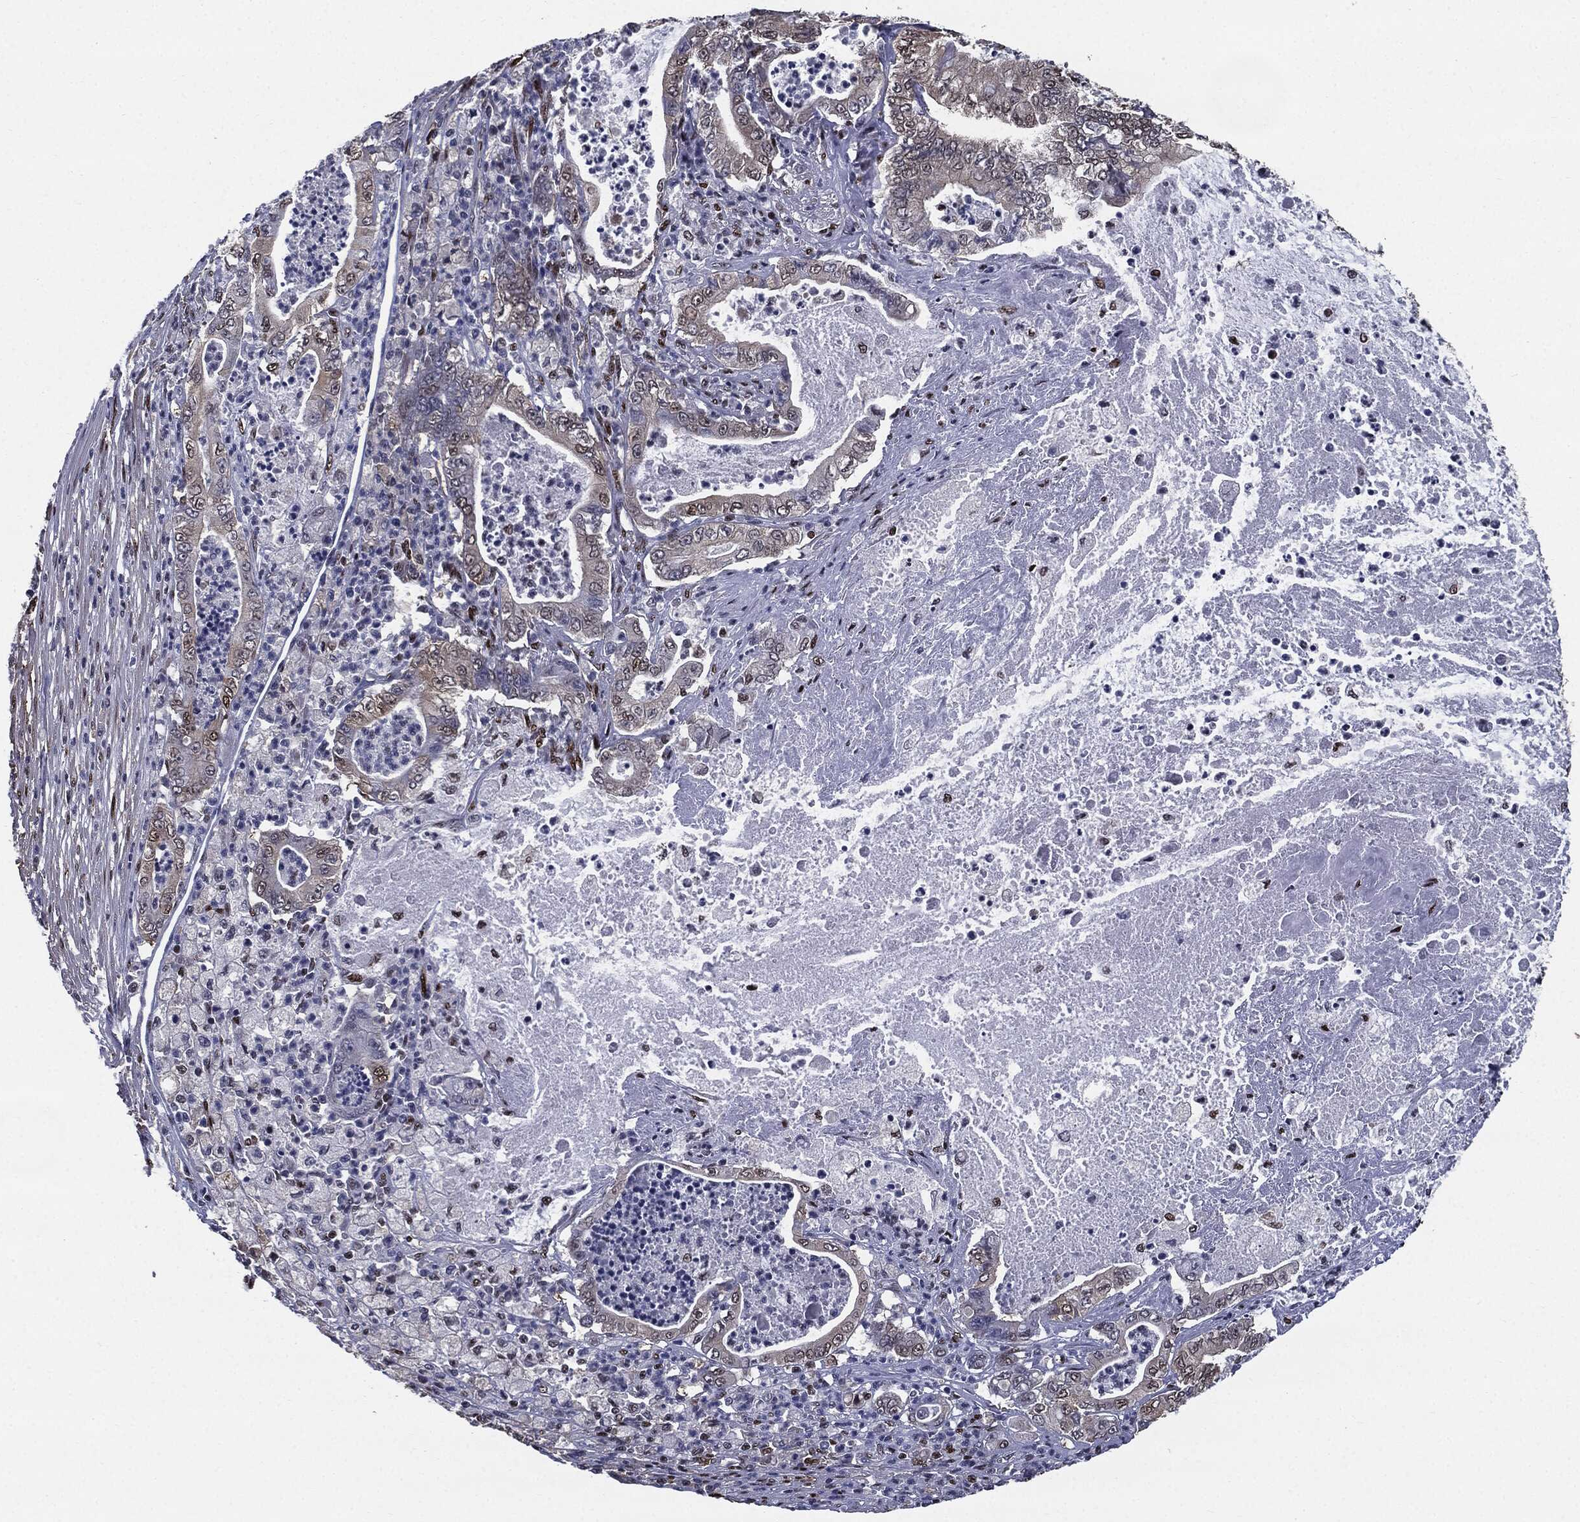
{"staining": {"intensity": "strong", "quantity": "25%-75%", "location": "cytoplasmic/membranous,nuclear"}, "tissue": "pancreatic cancer", "cell_type": "Tumor cells", "image_type": "cancer", "snomed": [{"axis": "morphology", "description": "Adenocarcinoma, NOS"}, {"axis": "topography", "description": "Pancreas"}], "caption": "Immunohistochemistry of adenocarcinoma (pancreatic) displays high levels of strong cytoplasmic/membranous and nuclear staining in about 25%-75% of tumor cells.", "gene": "JUN", "patient": {"sex": "male", "age": 71}}